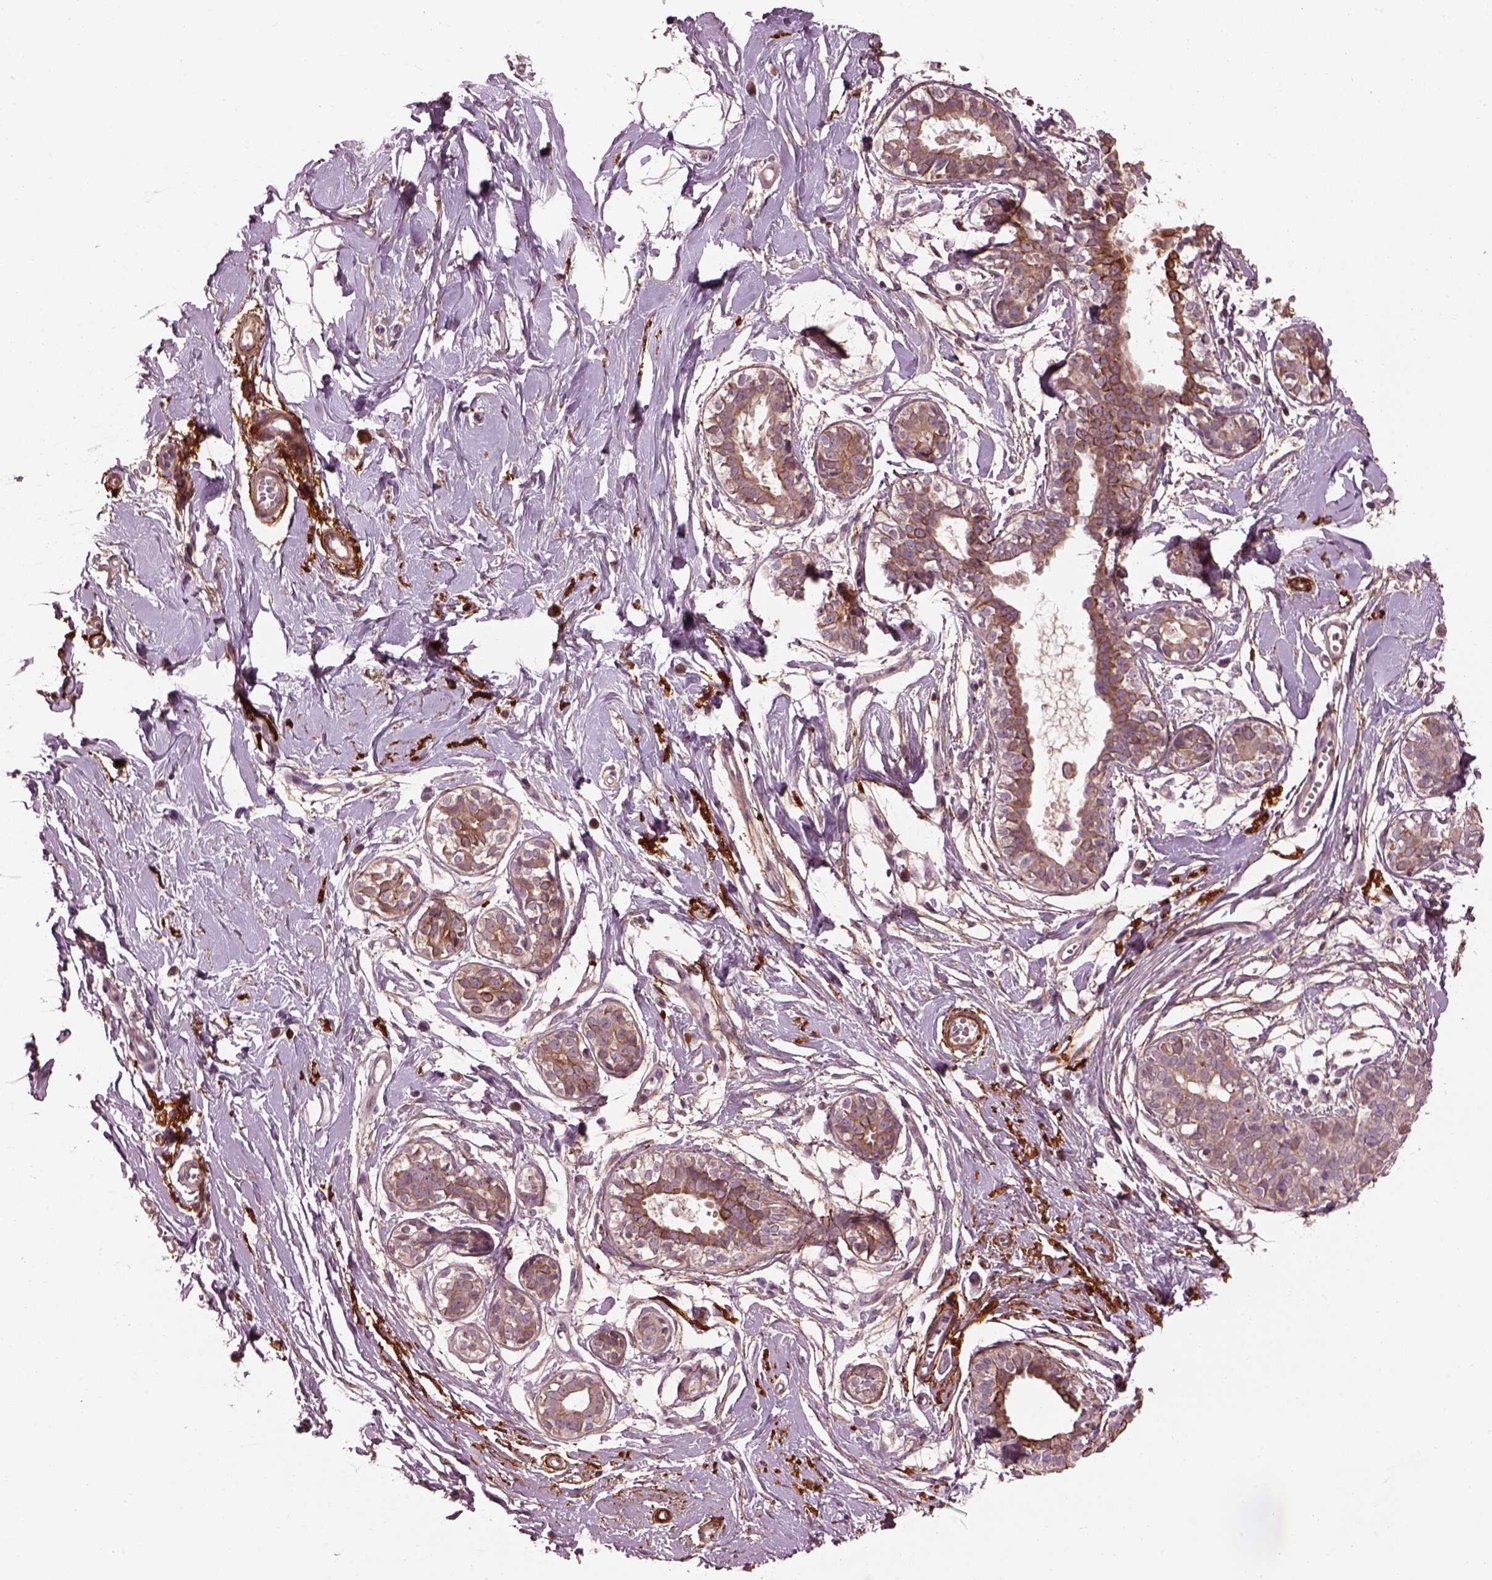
{"staining": {"intensity": "negative", "quantity": "none", "location": "none"}, "tissue": "breast", "cell_type": "Adipocytes", "image_type": "normal", "snomed": [{"axis": "morphology", "description": "Normal tissue, NOS"}, {"axis": "topography", "description": "Breast"}], "caption": "High power microscopy micrograph of an IHC micrograph of unremarkable breast, revealing no significant staining in adipocytes.", "gene": "EFEMP1", "patient": {"sex": "female", "age": 49}}